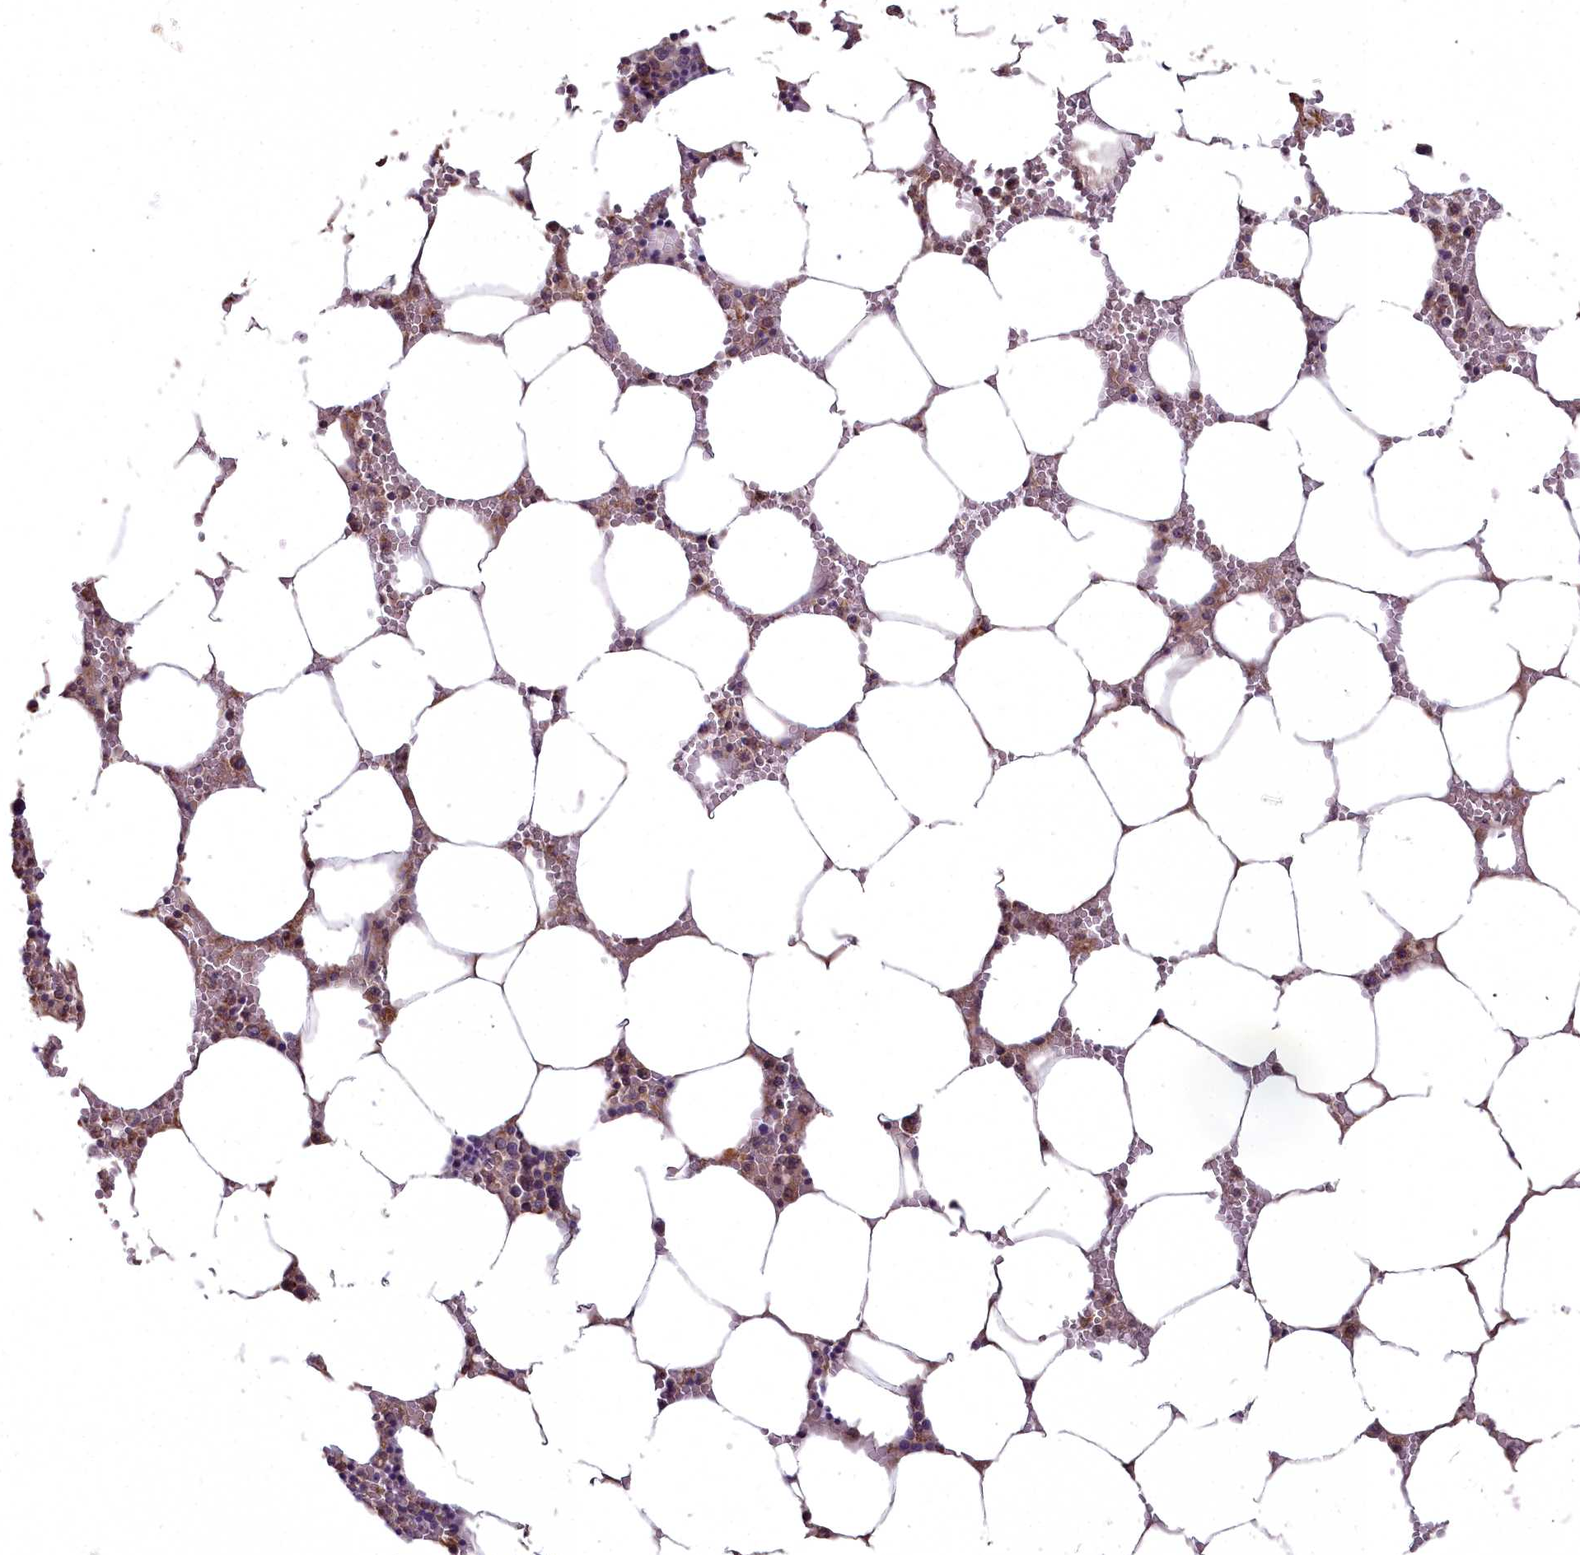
{"staining": {"intensity": "moderate", "quantity": "25%-75%", "location": "cytoplasmic/membranous"}, "tissue": "bone marrow", "cell_type": "Hematopoietic cells", "image_type": "normal", "snomed": [{"axis": "morphology", "description": "Normal tissue, NOS"}, {"axis": "topography", "description": "Bone marrow"}], "caption": "Normal bone marrow displays moderate cytoplasmic/membranous staining in about 25%-75% of hematopoietic cells.", "gene": "MICU2", "patient": {"sex": "male", "age": 70}}